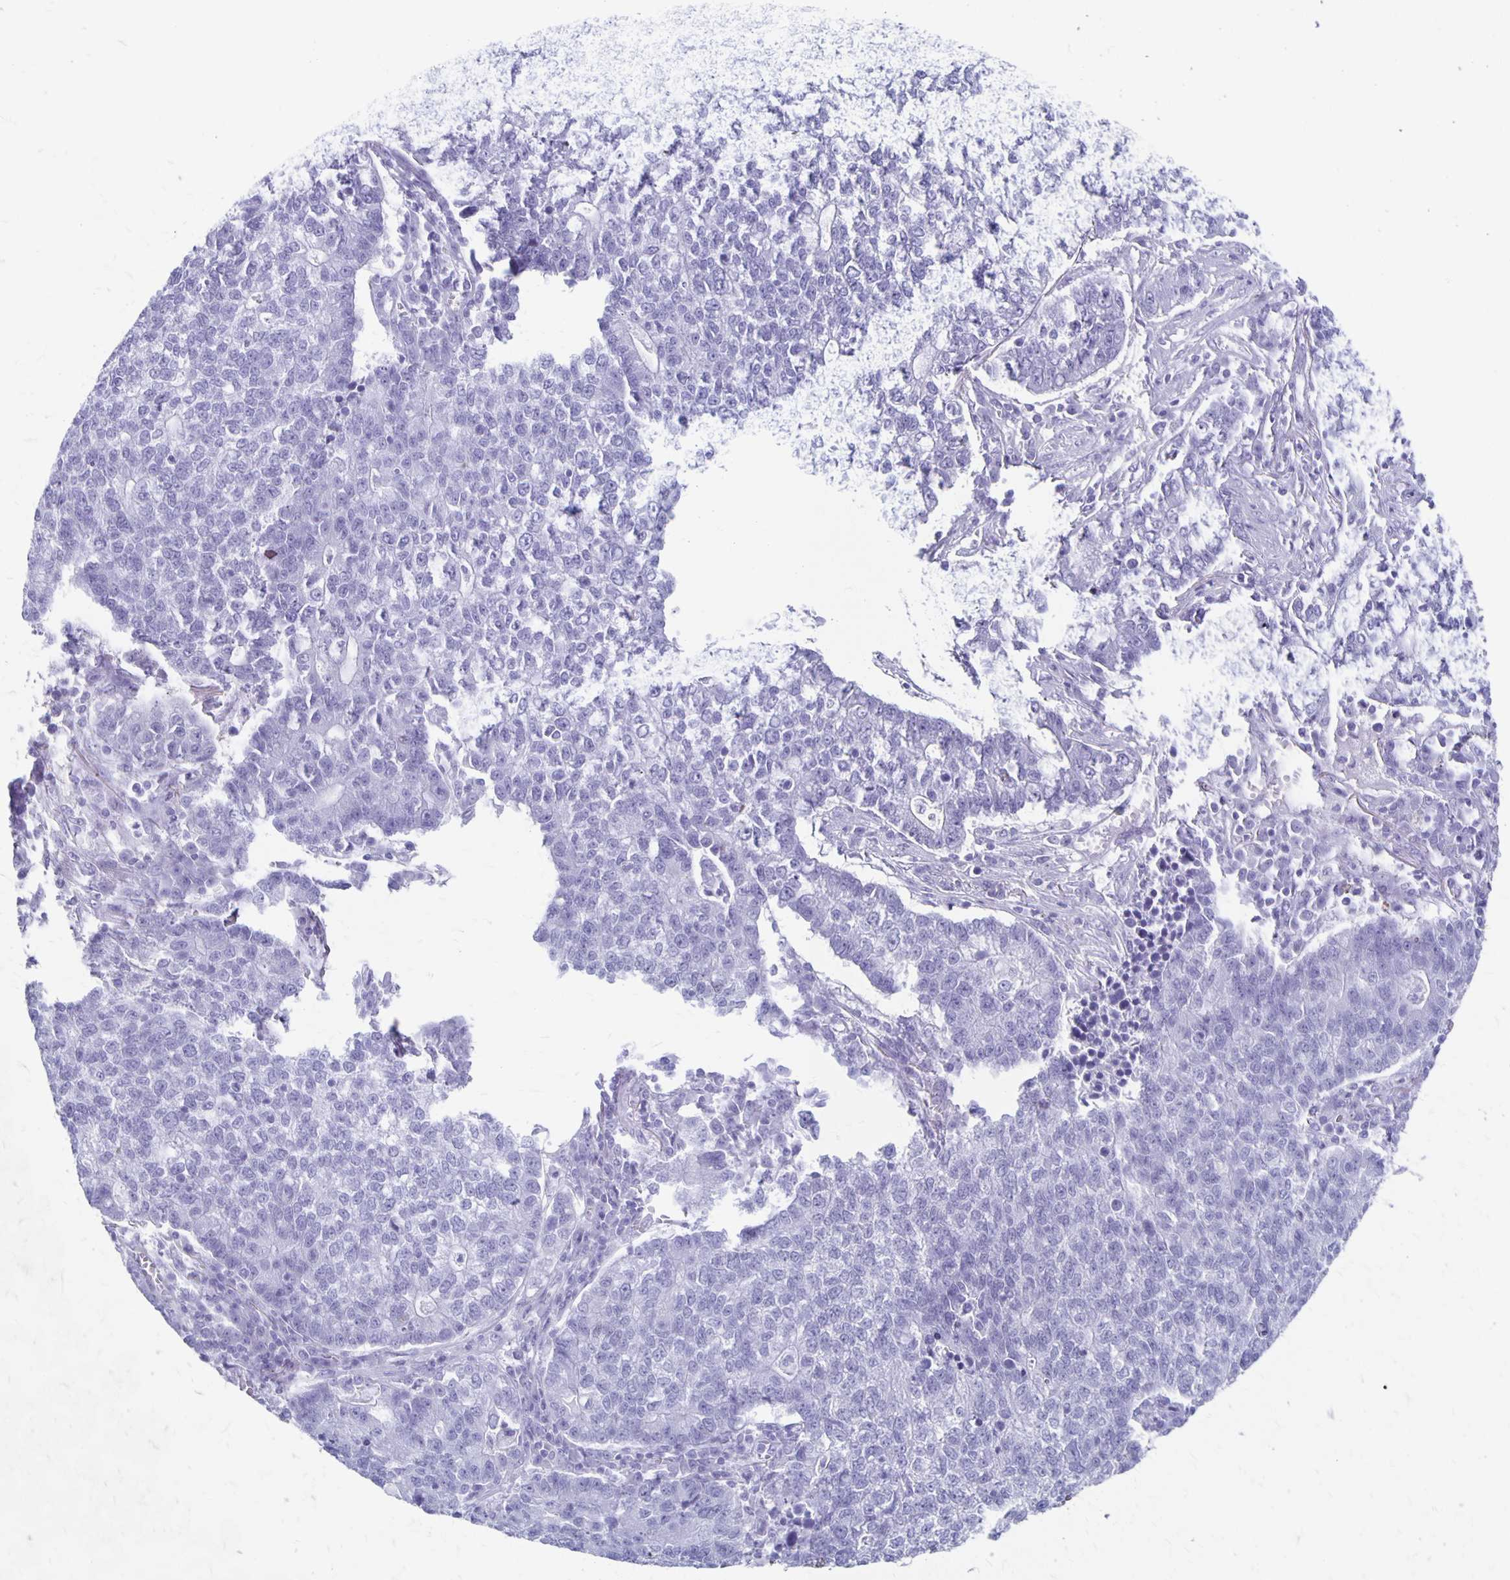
{"staining": {"intensity": "negative", "quantity": "none", "location": "none"}, "tissue": "lung cancer", "cell_type": "Tumor cells", "image_type": "cancer", "snomed": [{"axis": "morphology", "description": "Adenocarcinoma, NOS"}, {"axis": "topography", "description": "Lung"}], "caption": "Immunohistochemistry photomicrograph of neoplastic tissue: lung cancer (adenocarcinoma) stained with DAB demonstrates no significant protein positivity in tumor cells. (DAB immunohistochemistry (IHC) with hematoxylin counter stain).", "gene": "MAGEC2", "patient": {"sex": "male", "age": 57}}